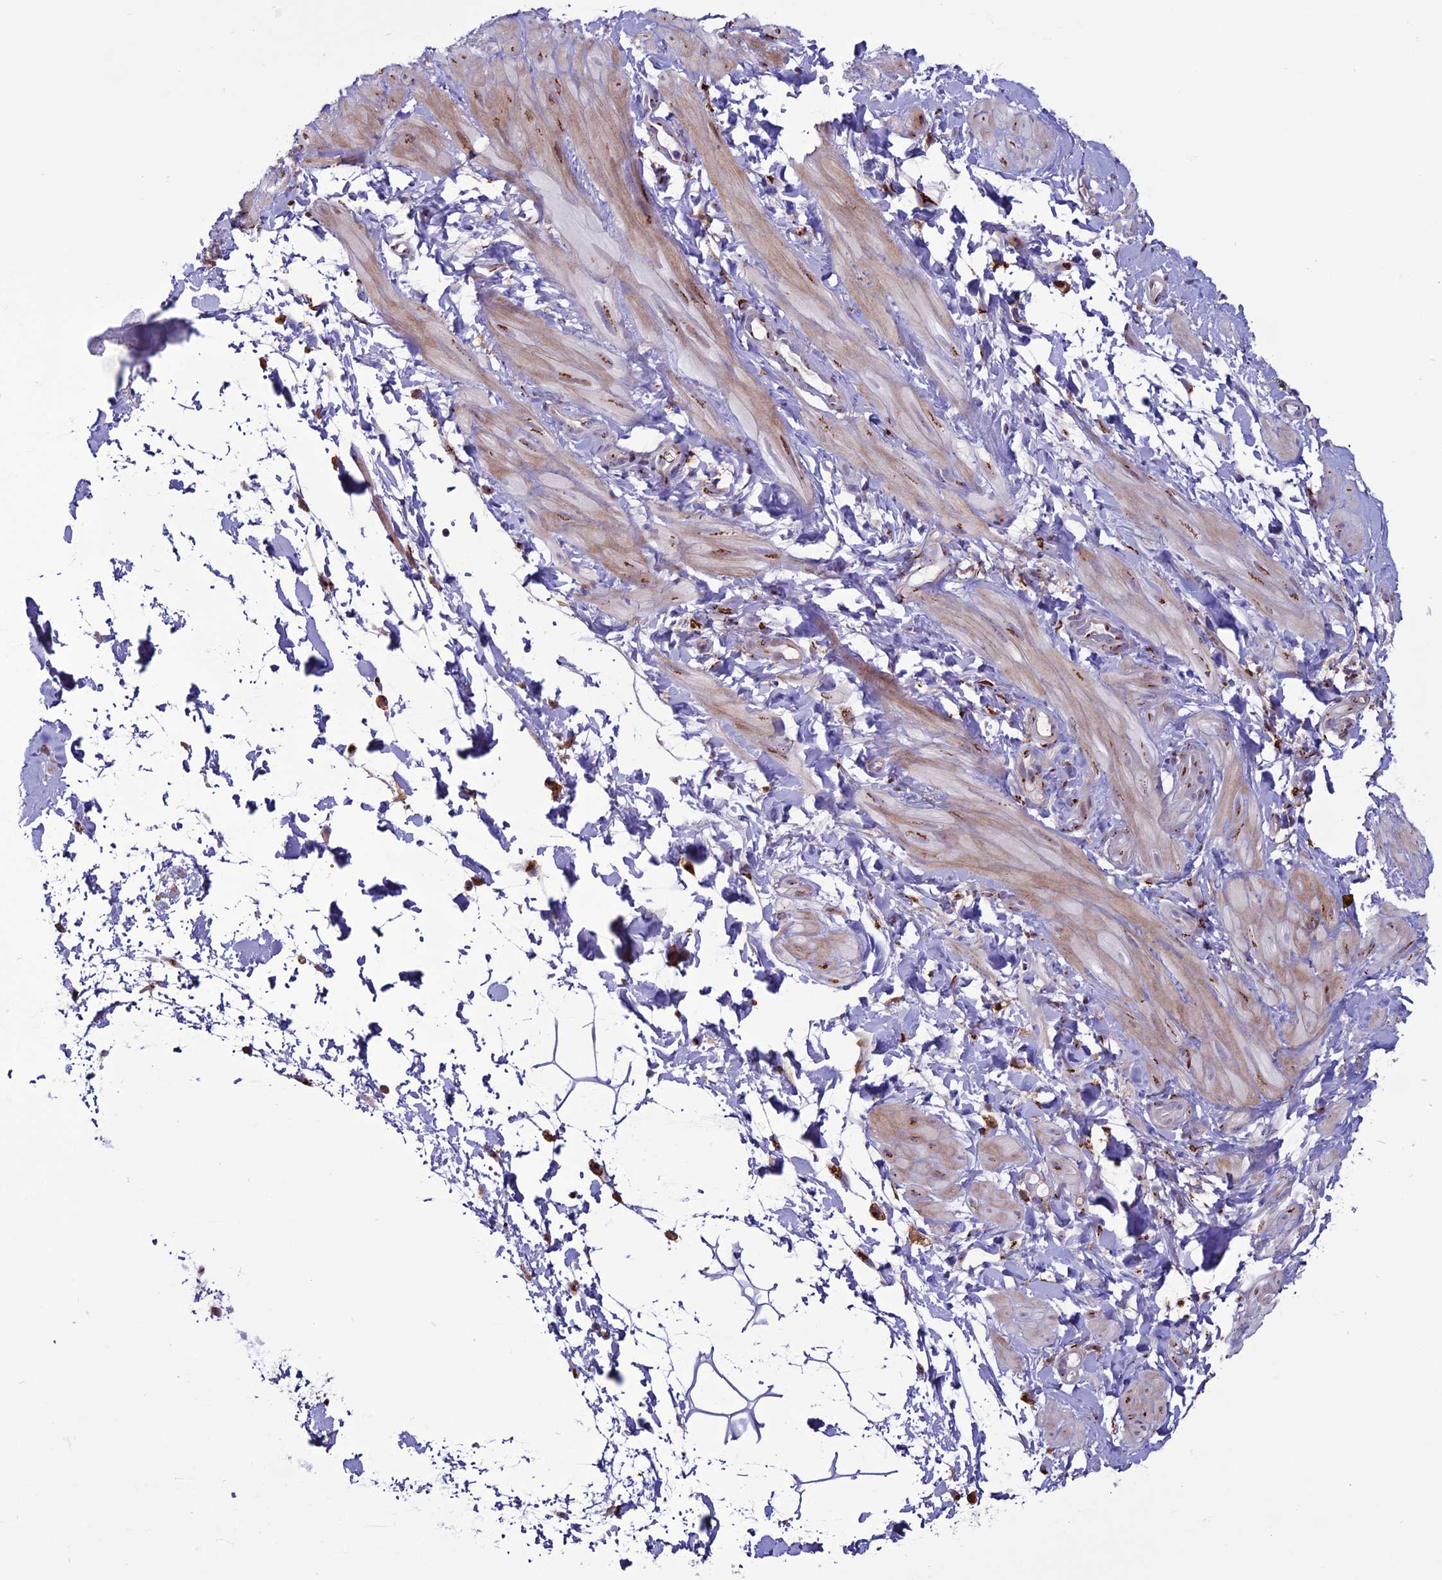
{"staining": {"intensity": "negative", "quantity": "none", "location": "none"}, "tissue": "adipose tissue", "cell_type": "Adipocytes", "image_type": "normal", "snomed": [{"axis": "morphology", "description": "Normal tissue, NOS"}, {"axis": "topography", "description": "Soft tissue"}, {"axis": "topography", "description": "Adipose tissue"}, {"axis": "topography", "description": "Vascular tissue"}, {"axis": "topography", "description": "Peripheral nerve tissue"}], "caption": "A high-resolution micrograph shows immunohistochemistry staining of unremarkable adipose tissue, which displays no significant positivity in adipocytes. The staining is performed using DAB brown chromogen with nuclei counter-stained in using hematoxylin.", "gene": "PLEKHA4", "patient": {"sex": "male", "age": 74}}